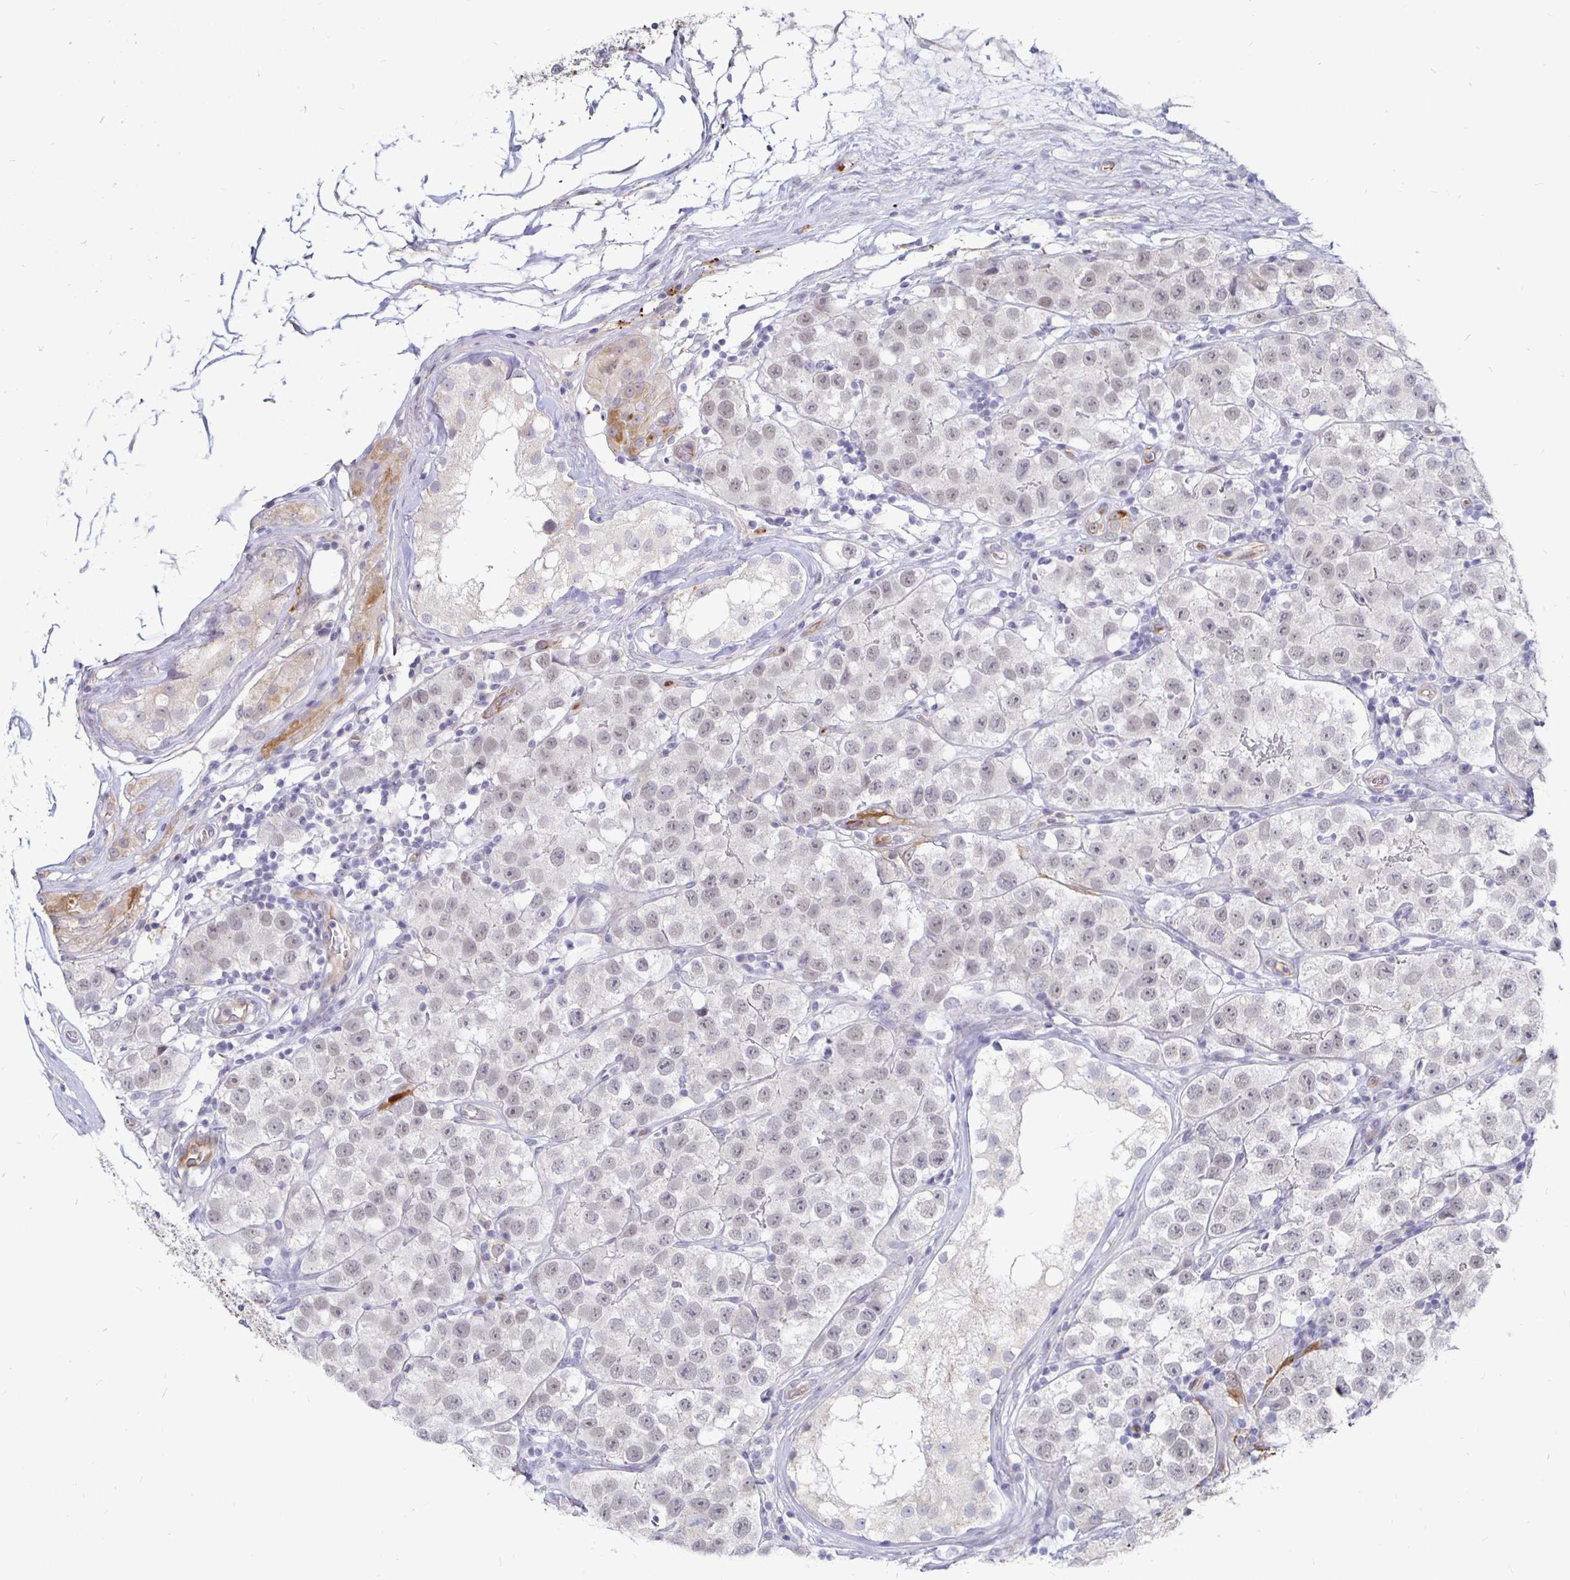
{"staining": {"intensity": "weak", "quantity": "<25%", "location": "nuclear"}, "tissue": "testis cancer", "cell_type": "Tumor cells", "image_type": "cancer", "snomed": [{"axis": "morphology", "description": "Seminoma, NOS"}, {"axis": "topography", "description": "Testis"}], "caption": "Histopathology image shows no significant protein staining in tumor cells of testis cancer (seminoma).", "gene": "CCDC85A", "patient": {"sex": "male", "age": 34}}